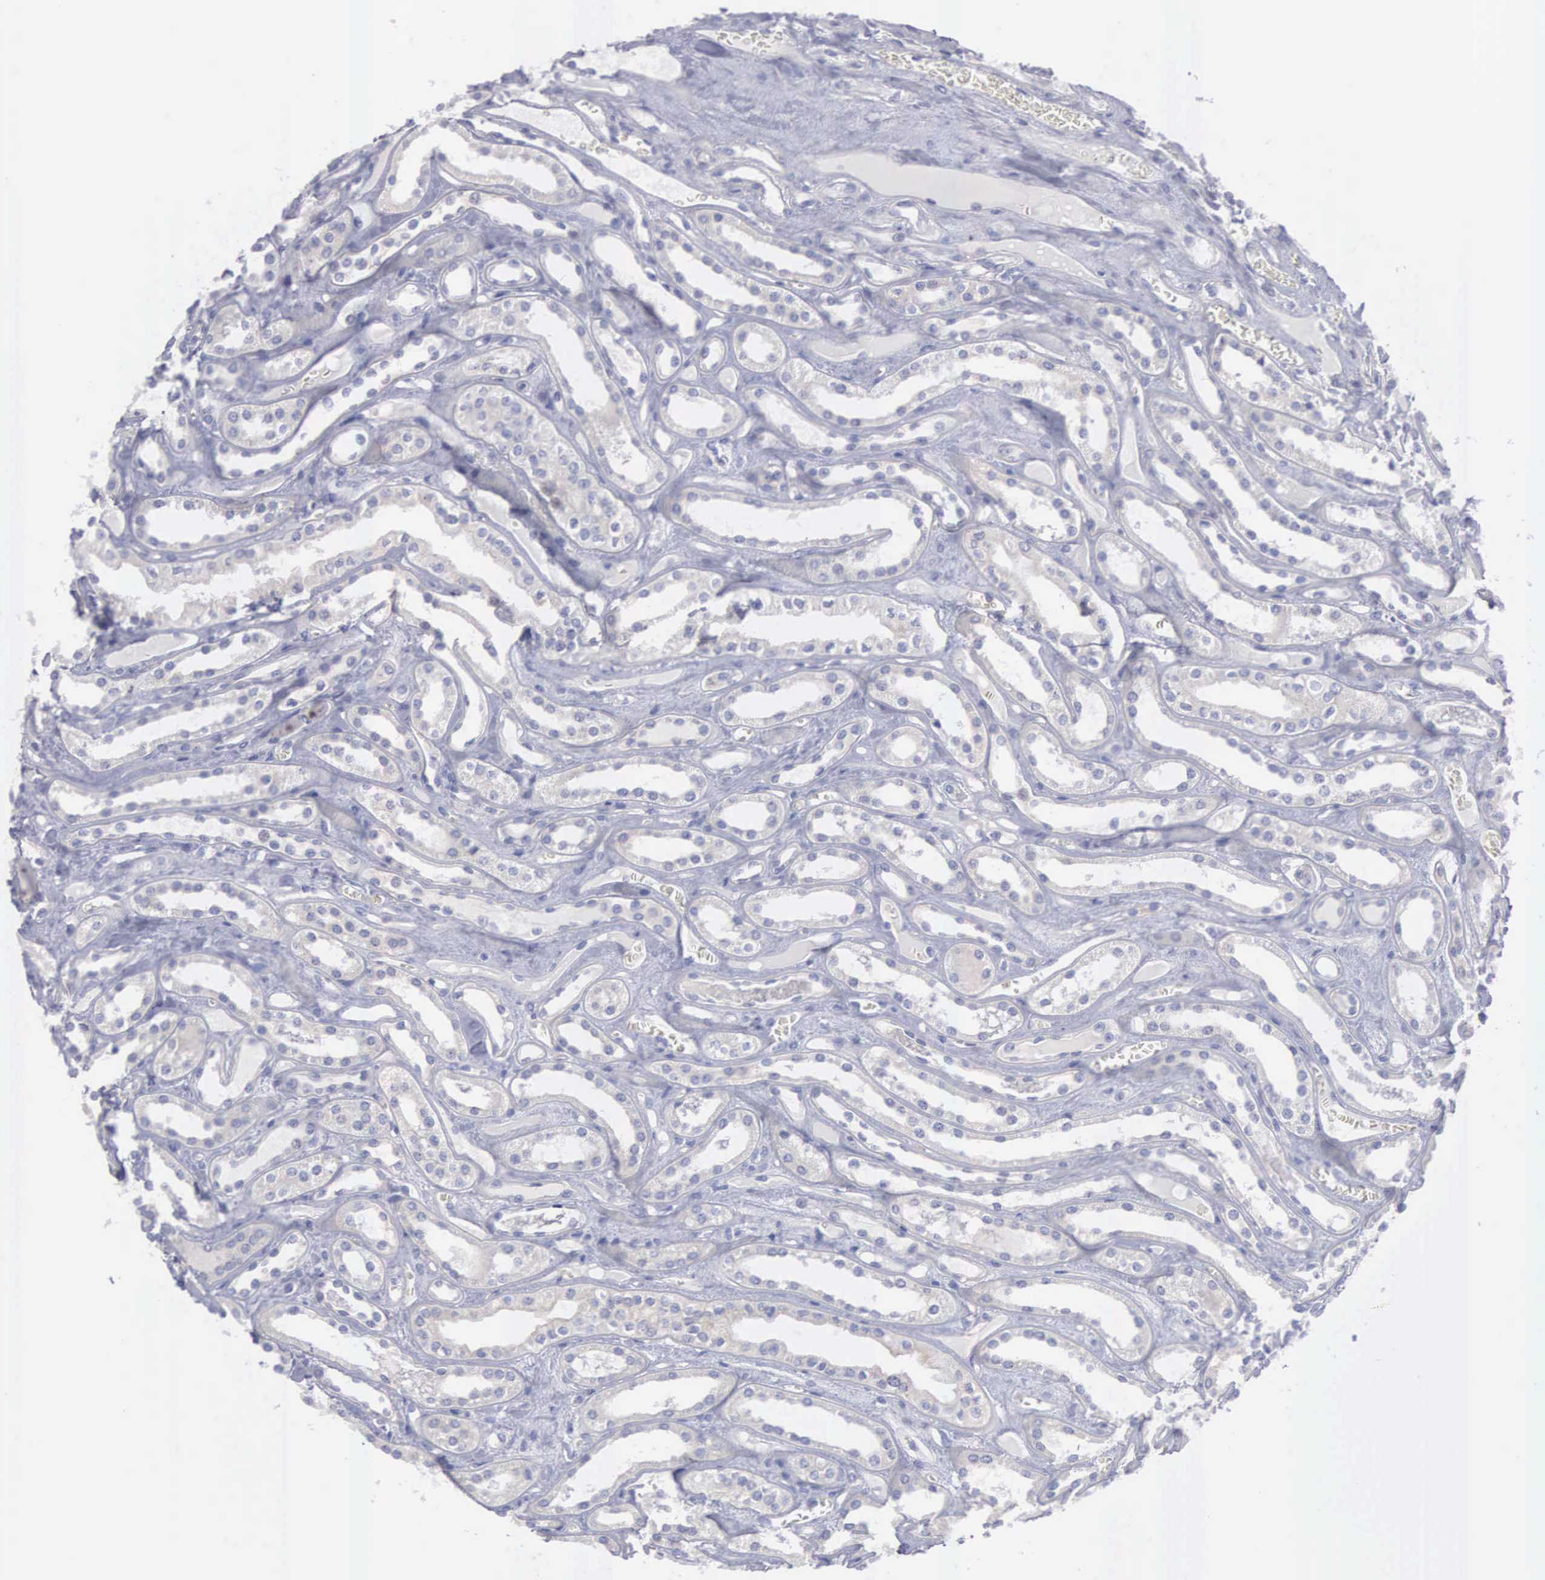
{"staining": {"intensity": "negative", "quantity": "none", "location": "none"}, "tissue": "kidney", "cell_type": "Cells in glomeruli", "image_type": "normal", "snomed": [{"axis": "morphology", "description": "Normal tissue, NOS"}, {"axis": "topography", "description": "Kidney"}], "caption": "High magnification brightfield microscopy of benign kidney stained with DAB (3,3'-diaminobenzidine) (brown) and counterstained with hematoxylin (blue): cells in glomeruli show no significant staining.", "gene": "CEP170B", "patient": {"sex": "female", "age": 52}}